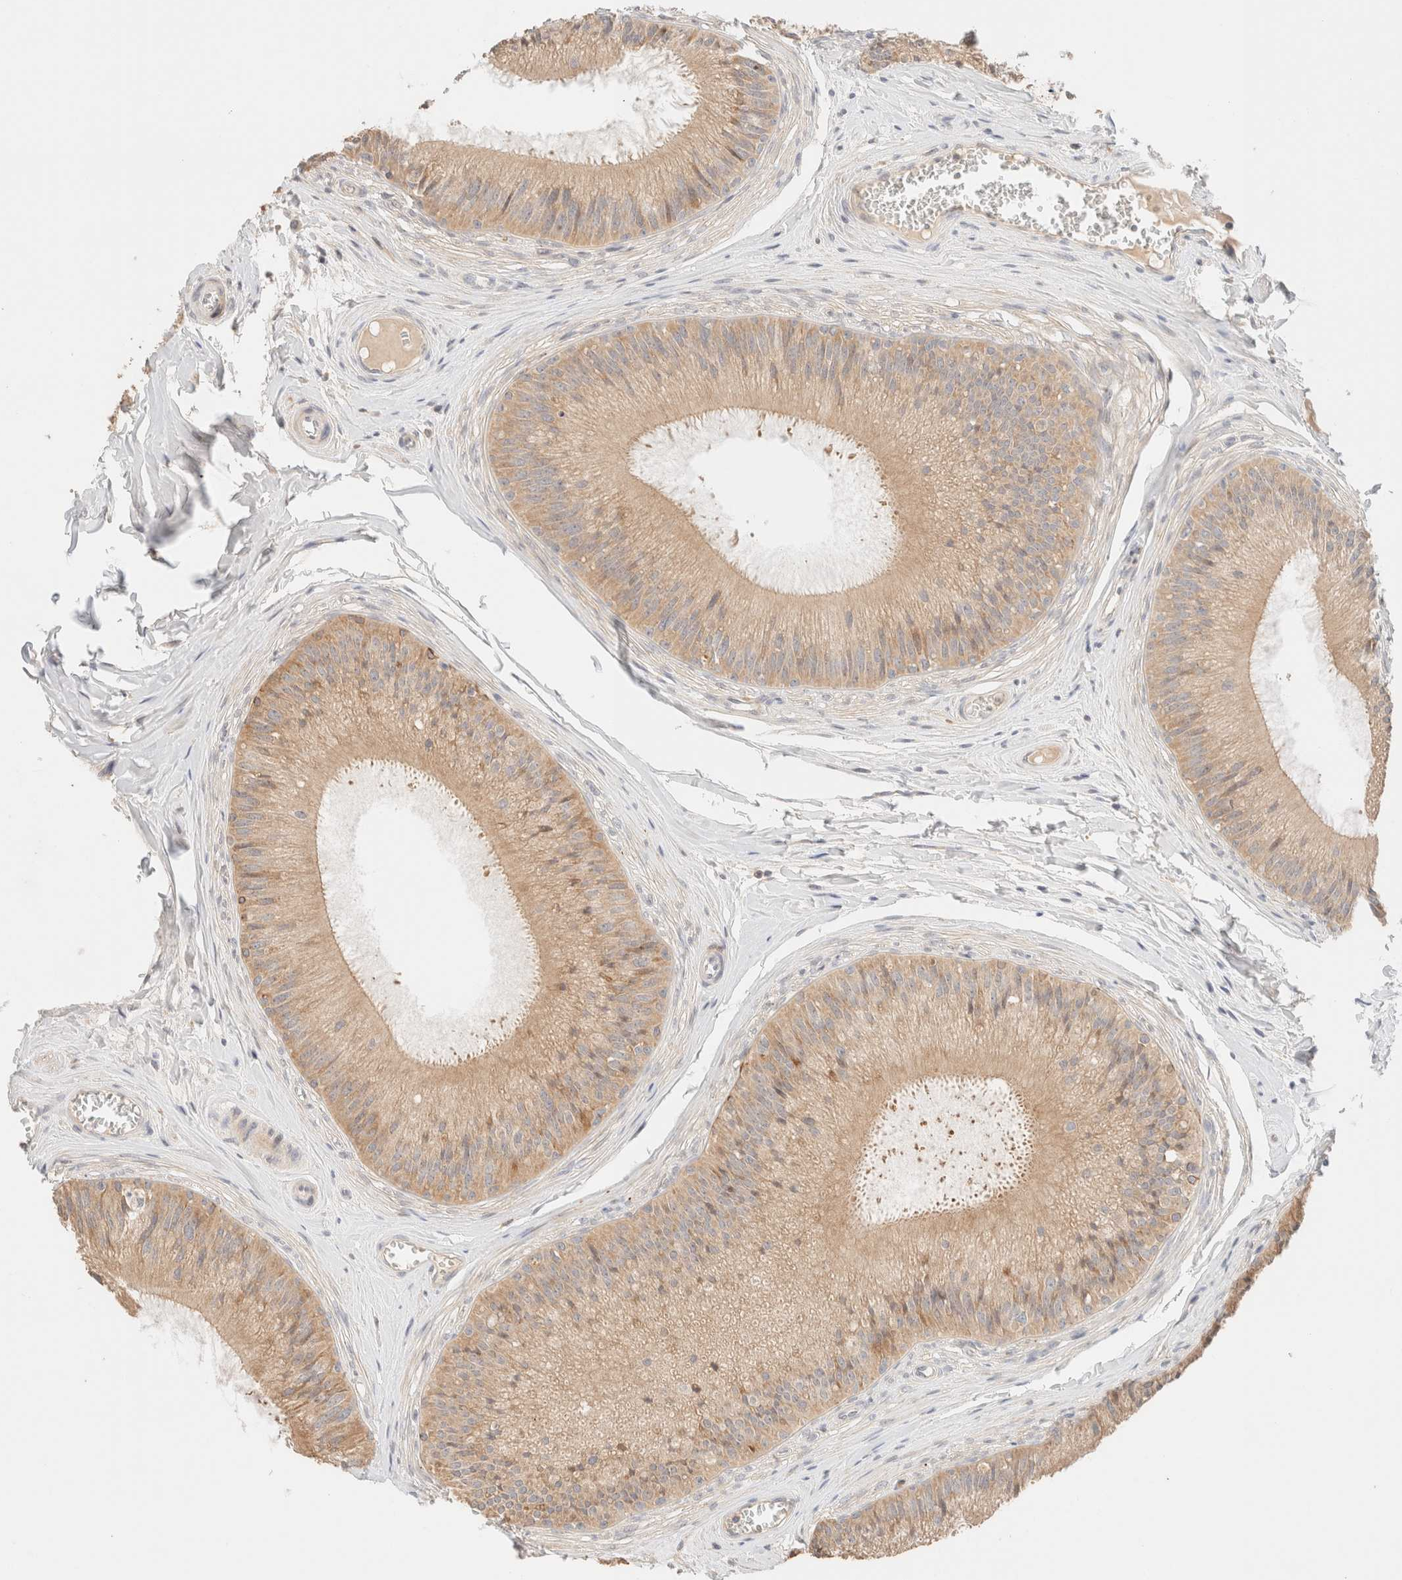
{"staining": {"intensity": "moderate", "quantity": ">75%", "location": "cytoplasmic/membranous"}, "tissue": "epididymis", "cell_type": "Glandular cells", "image_type": "normal", "snomed": [{"axis": "morphology", "description": "Normal tissue, NOS"}, {"axis": "topography", "description": "Epididymis"}], "caption": "A brown stain labels moderate cytoplasmic/membranous positivity of a protein in glandular cells of normal human epididymis. The staining is performed using DAB brown chromogen to label protein expression. The nuclei are counter-stained blue using hematoxylin.", "gene": "SGSM2", "patient": {"sex": "male", "age": 31}}